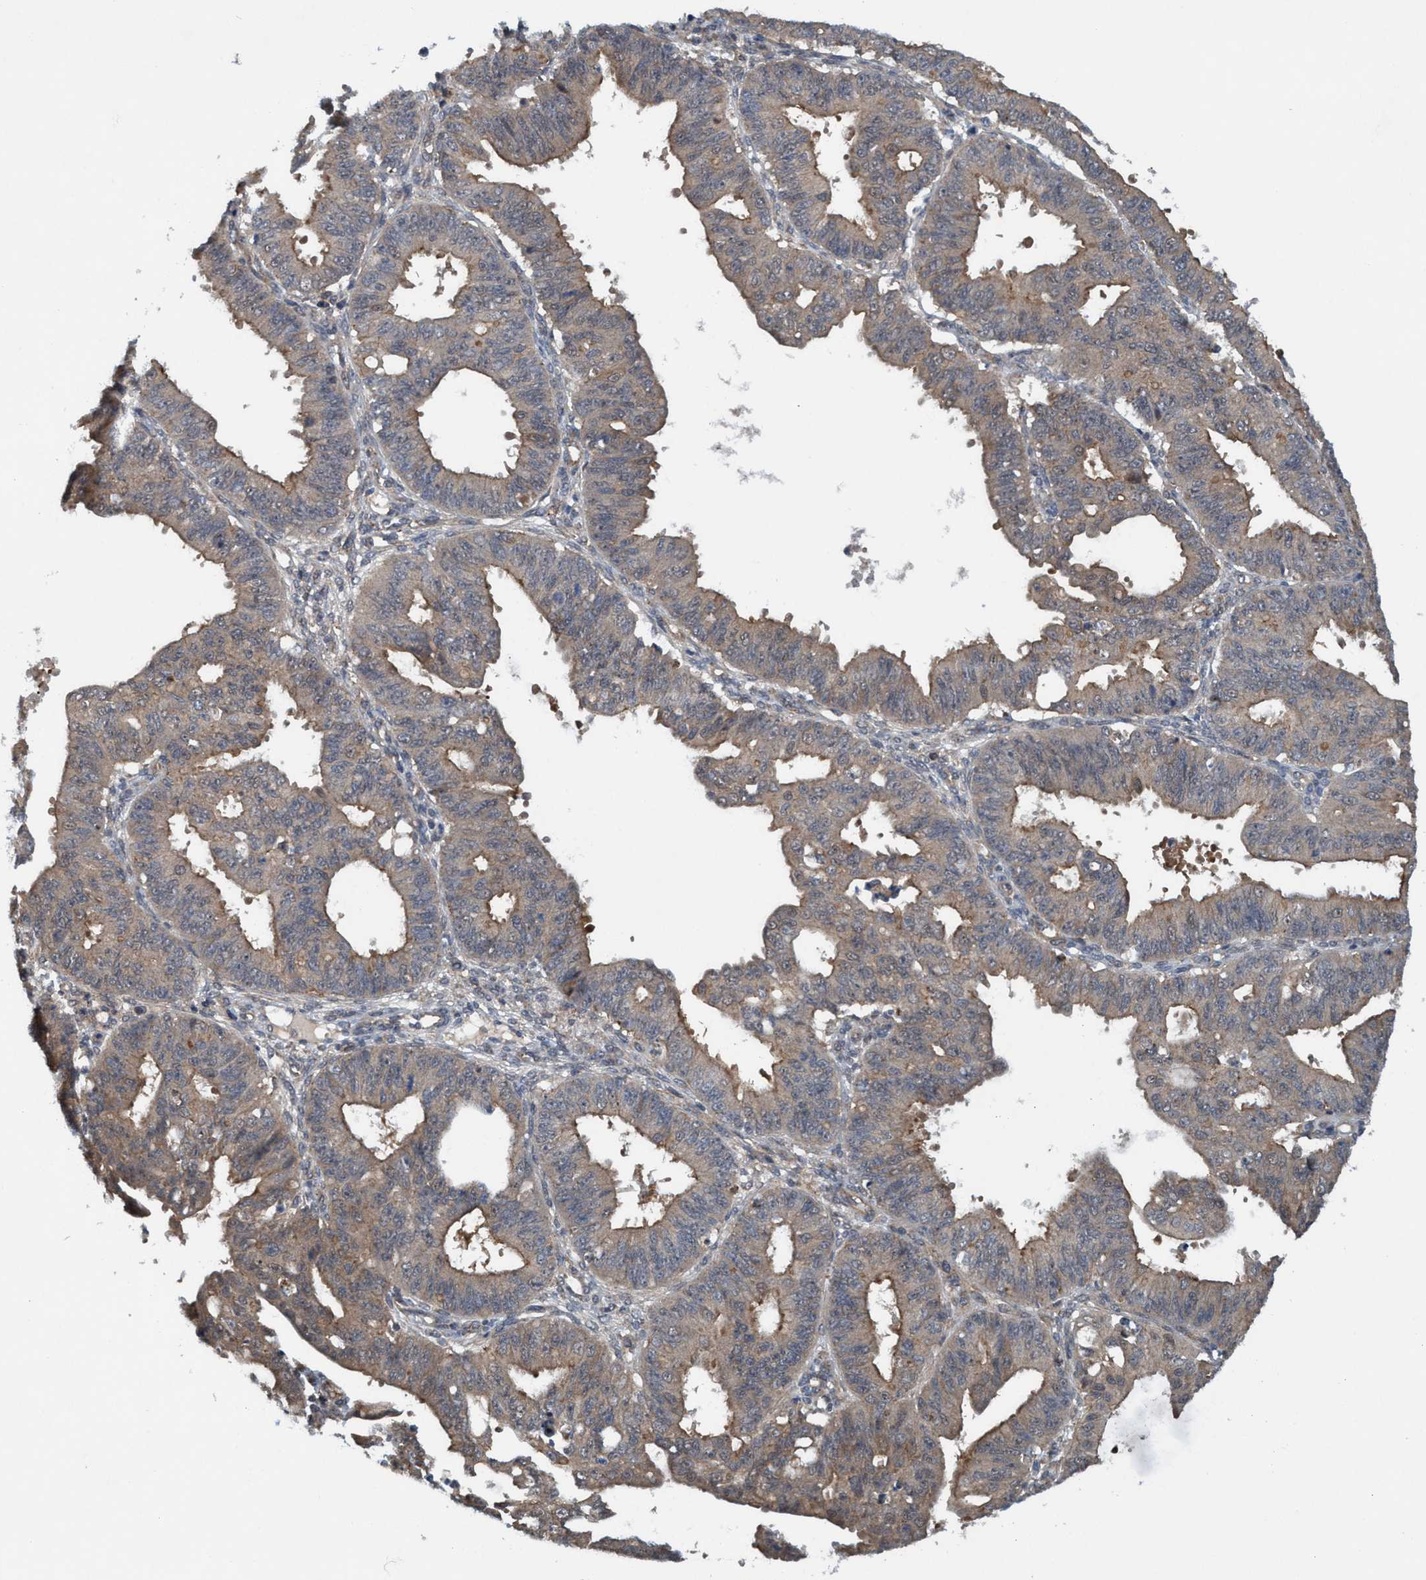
{"staining": {"intensity": "weak", "quantity": ">75%", "location": "cytoplasmic/membranous"}, "tissue": "ovarian cancer", "cell_type": "Tumor cells", "image_type": "cancer", "snomed": [{"axis": "morphology", "description": "Carcinoma, endometroid"}, {"axis": "topography", "description": "Ovary"}], "caption": "High-magnification brightfield microscopy of ovarian cancer stained with DAB (brown) and counterstained with hematoxylin (blue). tumor cells exhibit weak cytoplasmic/membranous positivity is appreciated in approximately>75% of cells.", "gene": "TRIM65", "patient": {"sex": "female", "age": 42}}